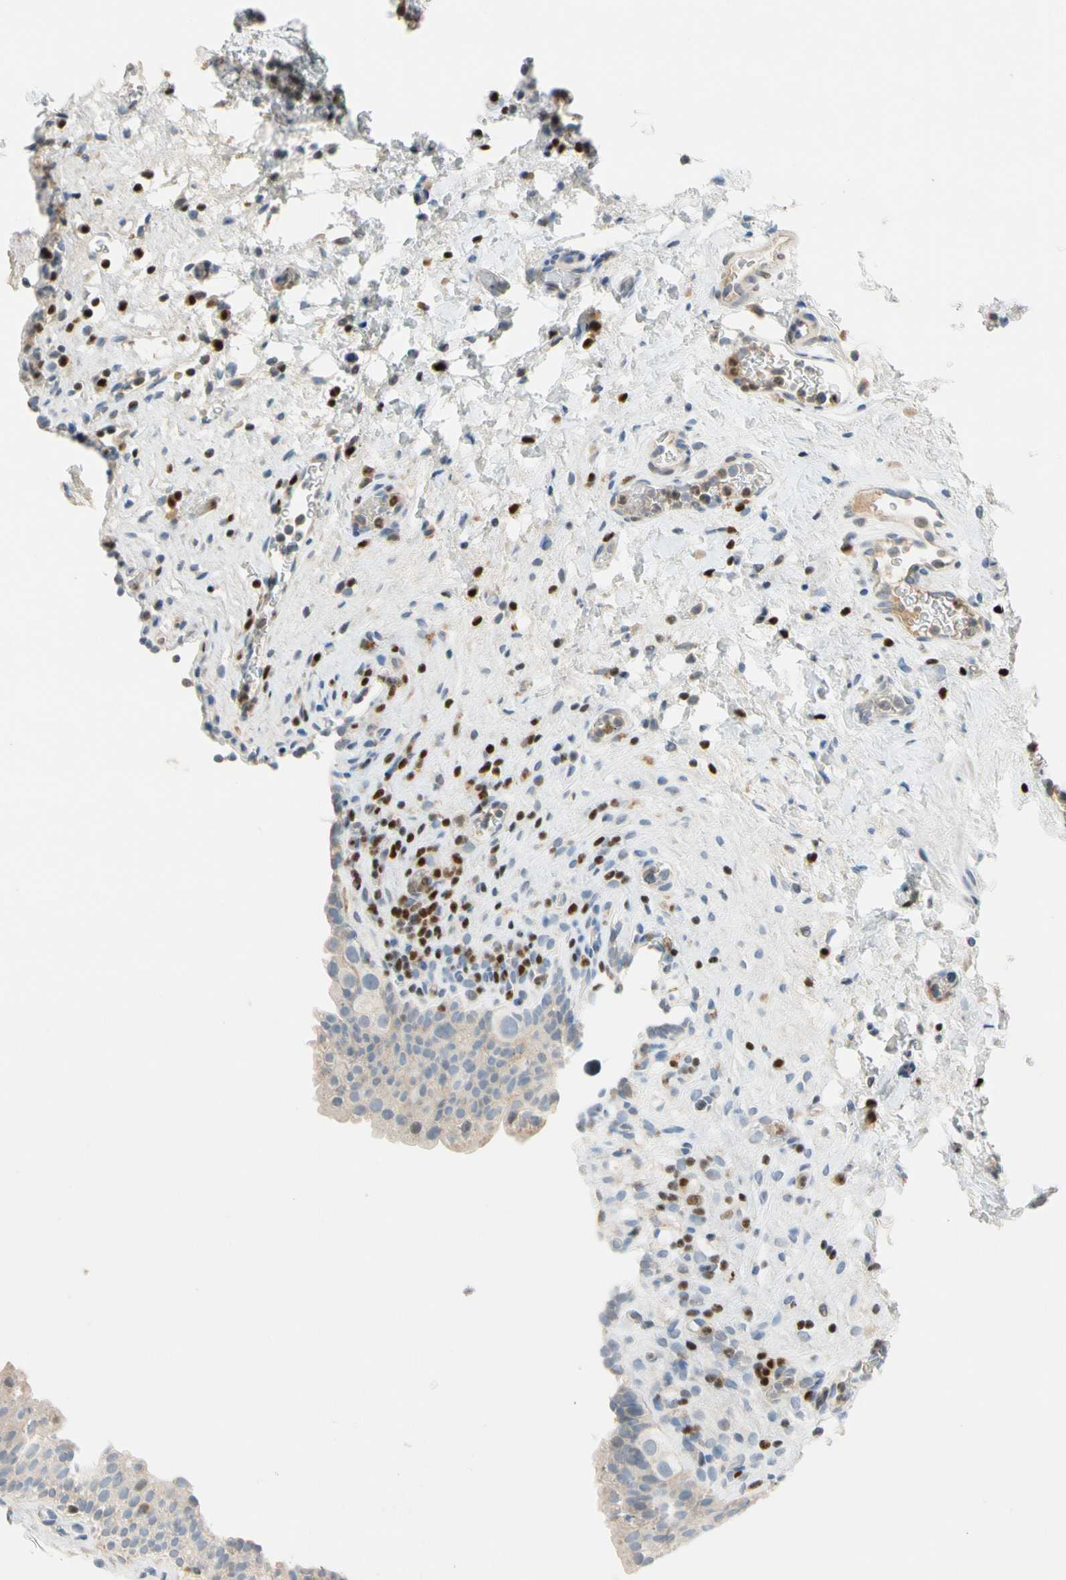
{"staining": {"intensity": "negative", "quantity": "none", "location": "none"}, "tissue": "urinary bladder", "cell_type": "Urothelial cells", "image_type": "normal", "snomed": [{"axis": "morphology", "description": "Normal tissue, NOS"}, {"axis": "topography", "description": "Urinary bladder"}], "caption": "Micrograph shows no protein staining in urothelial cells of benign urinary bladder. (Brightfield microscopy of DAB (3,3'-diaminobenzidine) IHC at high magnification).", "gene": "SP140", "patient": {"sex": "female", "age": 64}}